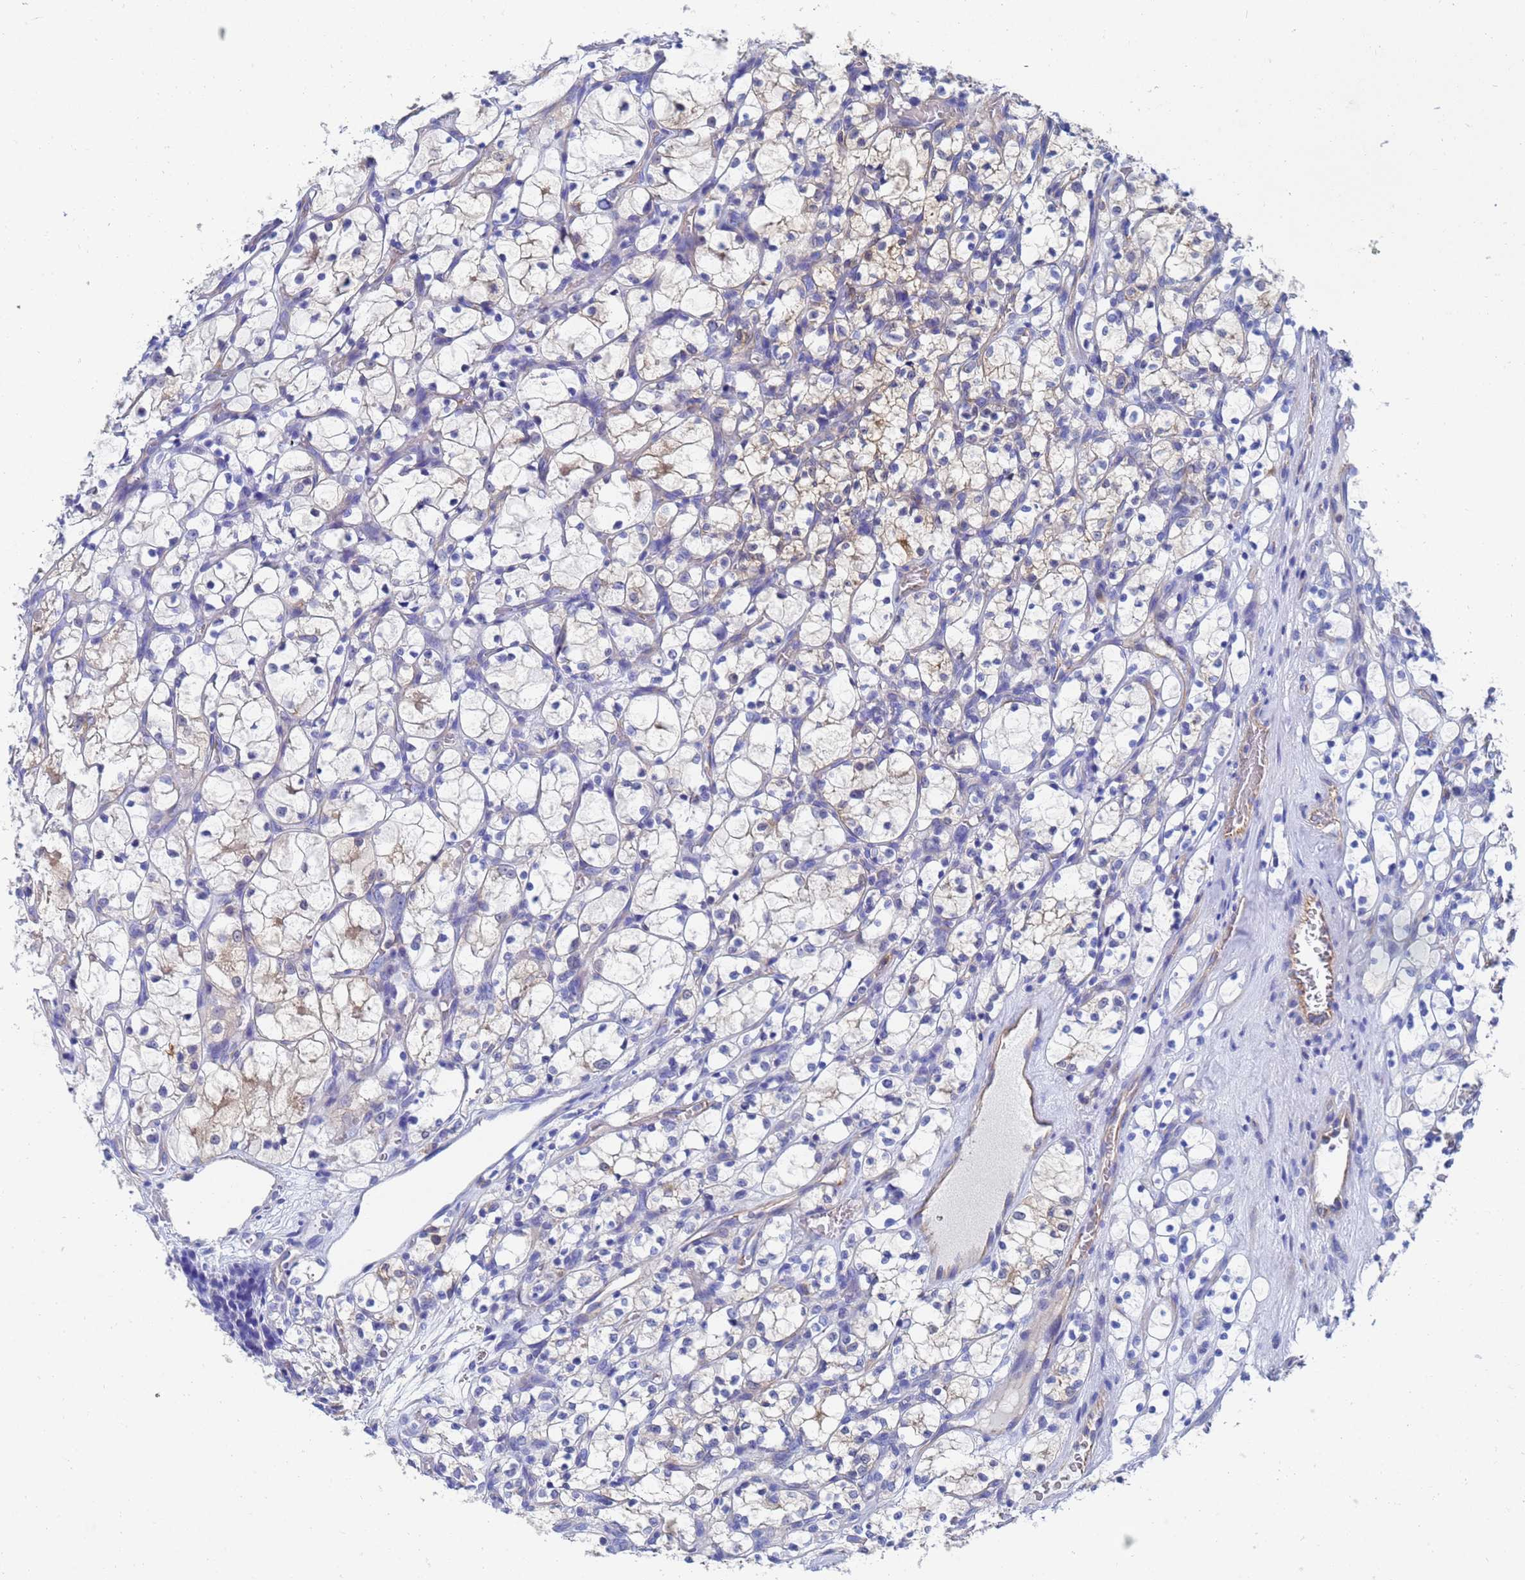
{"staining": {"intensity": "weak", "quantity": "<25%", "location": "cytoplasmic/membranous"}, "tissue": "renal cancer", "cell_type": "Tumor cells", "image_type": "cancer", "snomed": [{"axis": "morphology", "description": "Adenocarcinoma, NOS"}, {"axis": "topography", "description": "Kidney"}], "caption": "An image of renal adenocarcinoma stained for a protein shows no brown staining in tumor cells.", "gene": "GCHFR", "patient": {"sex": "female", "age": 69}}